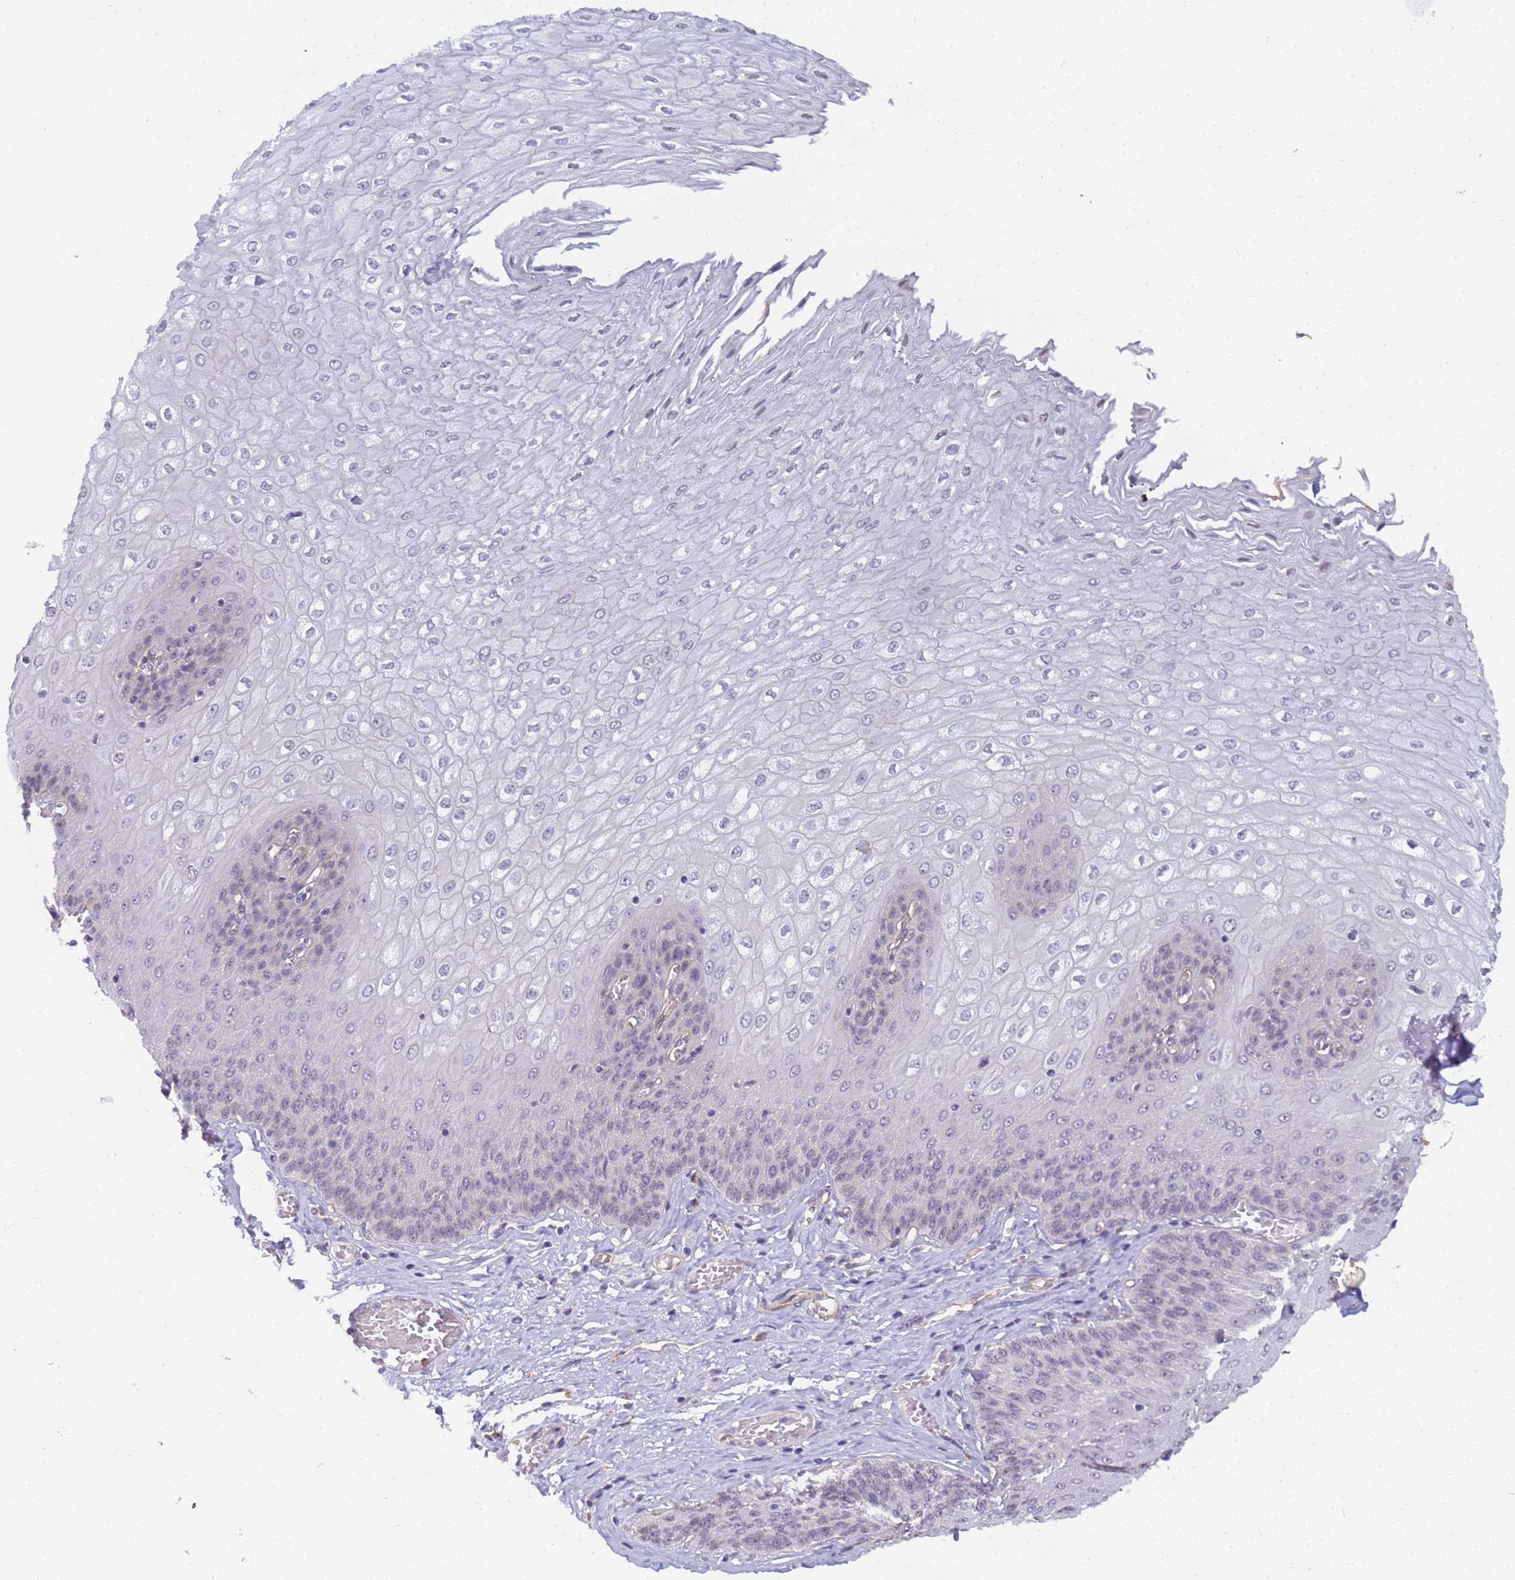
{"staining": {"intensity": "negative", "quantity": "none", "location": "none"}, "tissue": "esophagus", "cell_type": "Squamous epithelial cells", "image_type": "normal", "snomed": [{"axis": "morphology", "description": "Normal tissue, NOS"}, {"axis": "topography", "description": "Esophagus"}], "caption": "DAB immunohistochemical staining of benign esophagus reveals no significant expression in squamous epithelial cells. The staining is performed using DAB (3,3'-diaminobenzidine) brown chromogen with nuclei counter-stained in using hematoxylin.", "gene": "GON4L", "patient": {"sex": "male", "age": 60}}